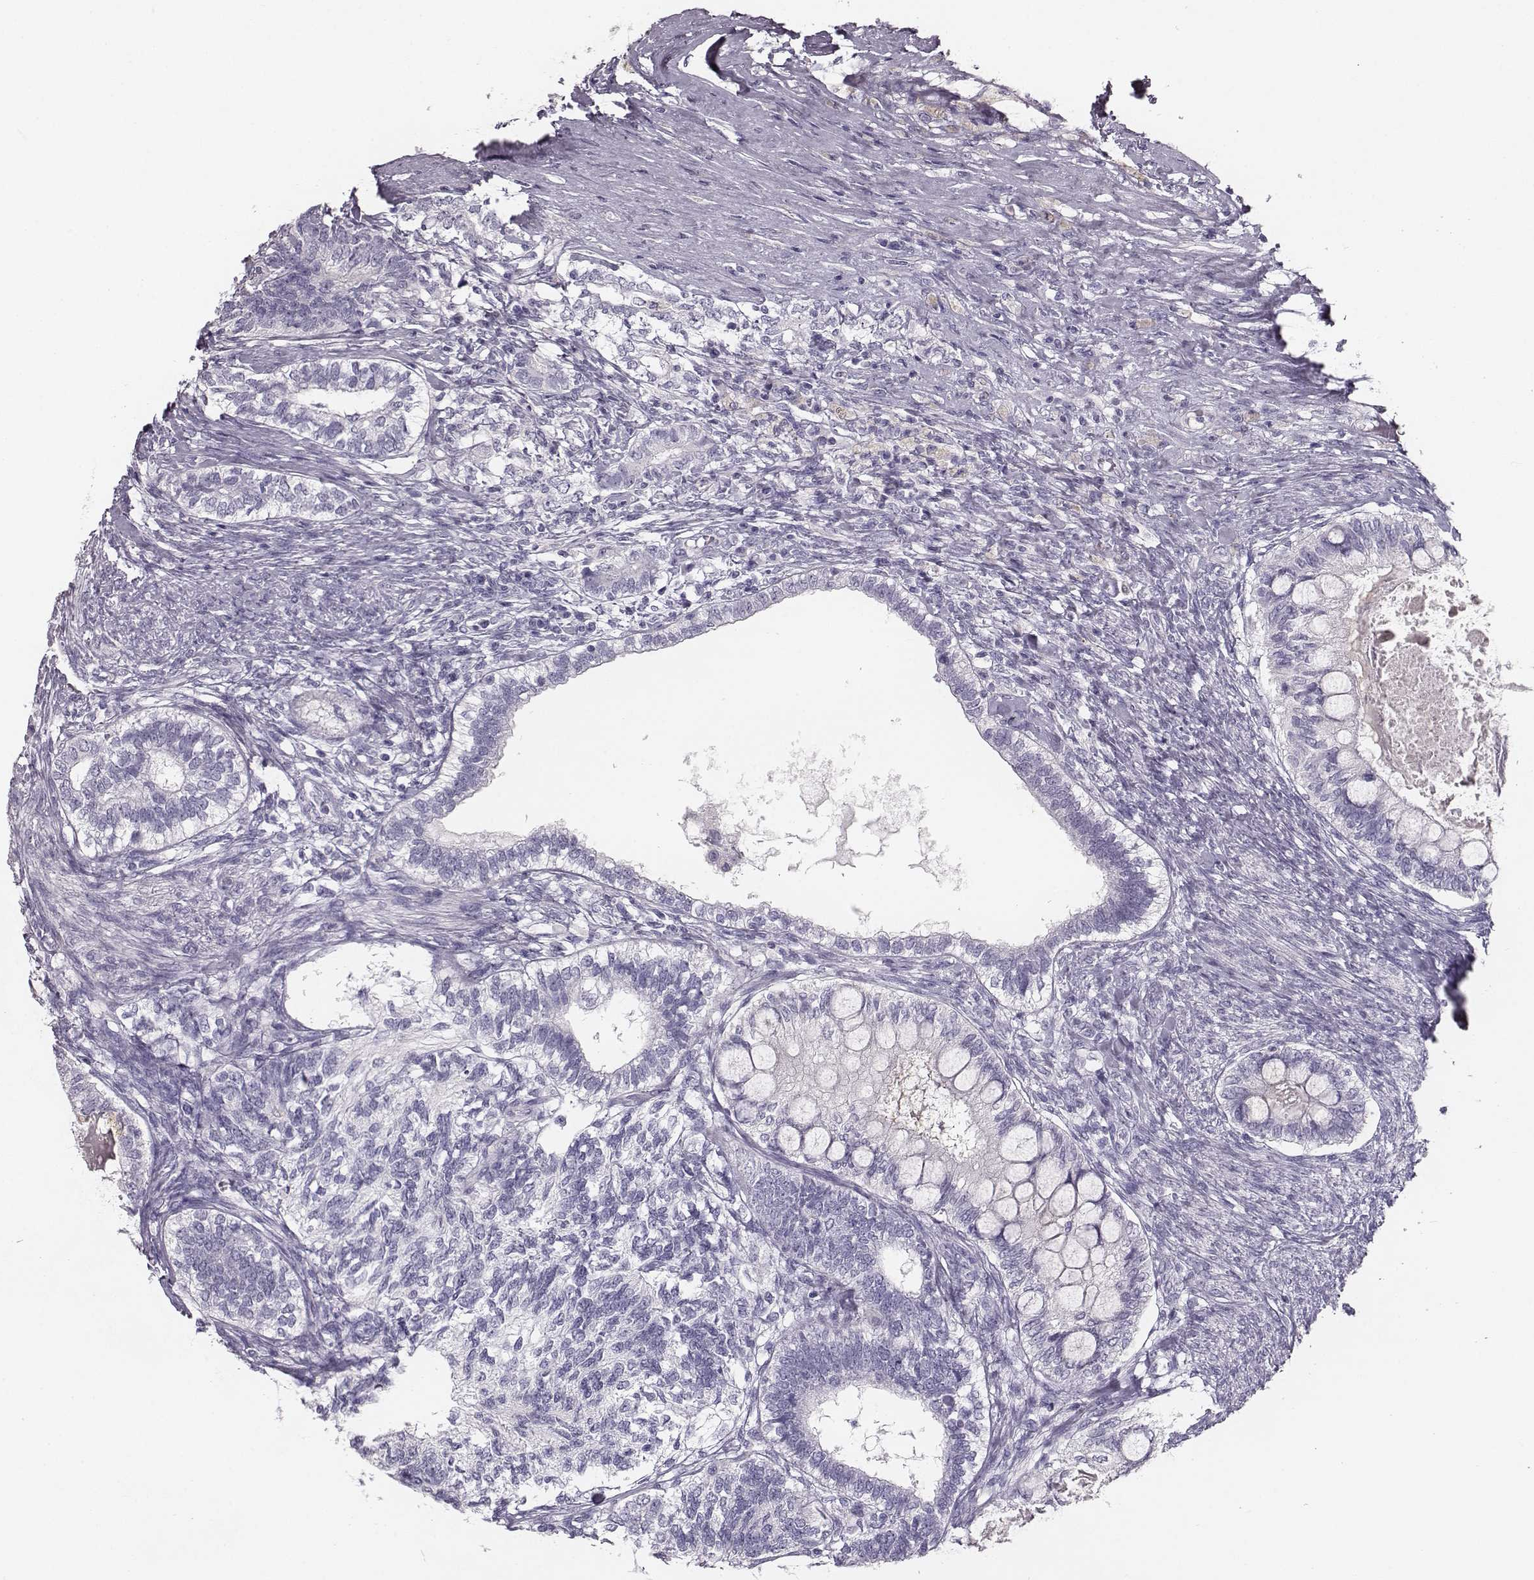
{"staining": {"intensity": "negative", "quantity": "none", "location": "none"}, "tissue": "testis cancer", "cell_type": "Tumor cells", "image_type": "cancer", "snomed": [{"axis": "morphology", "description": "Seminoma, NOS"}, {"axis": "morphology", "description": "Carcinoma, Embryonal, NOS"}, {"axis": "topography", "description": "Testis"}], "caption": "Protein analysis of testis cancer (seminoma) reveals no significant expression in tumor cells.", "gene": "NPTXR", "patient": {"sex": "male", "age": 41}}